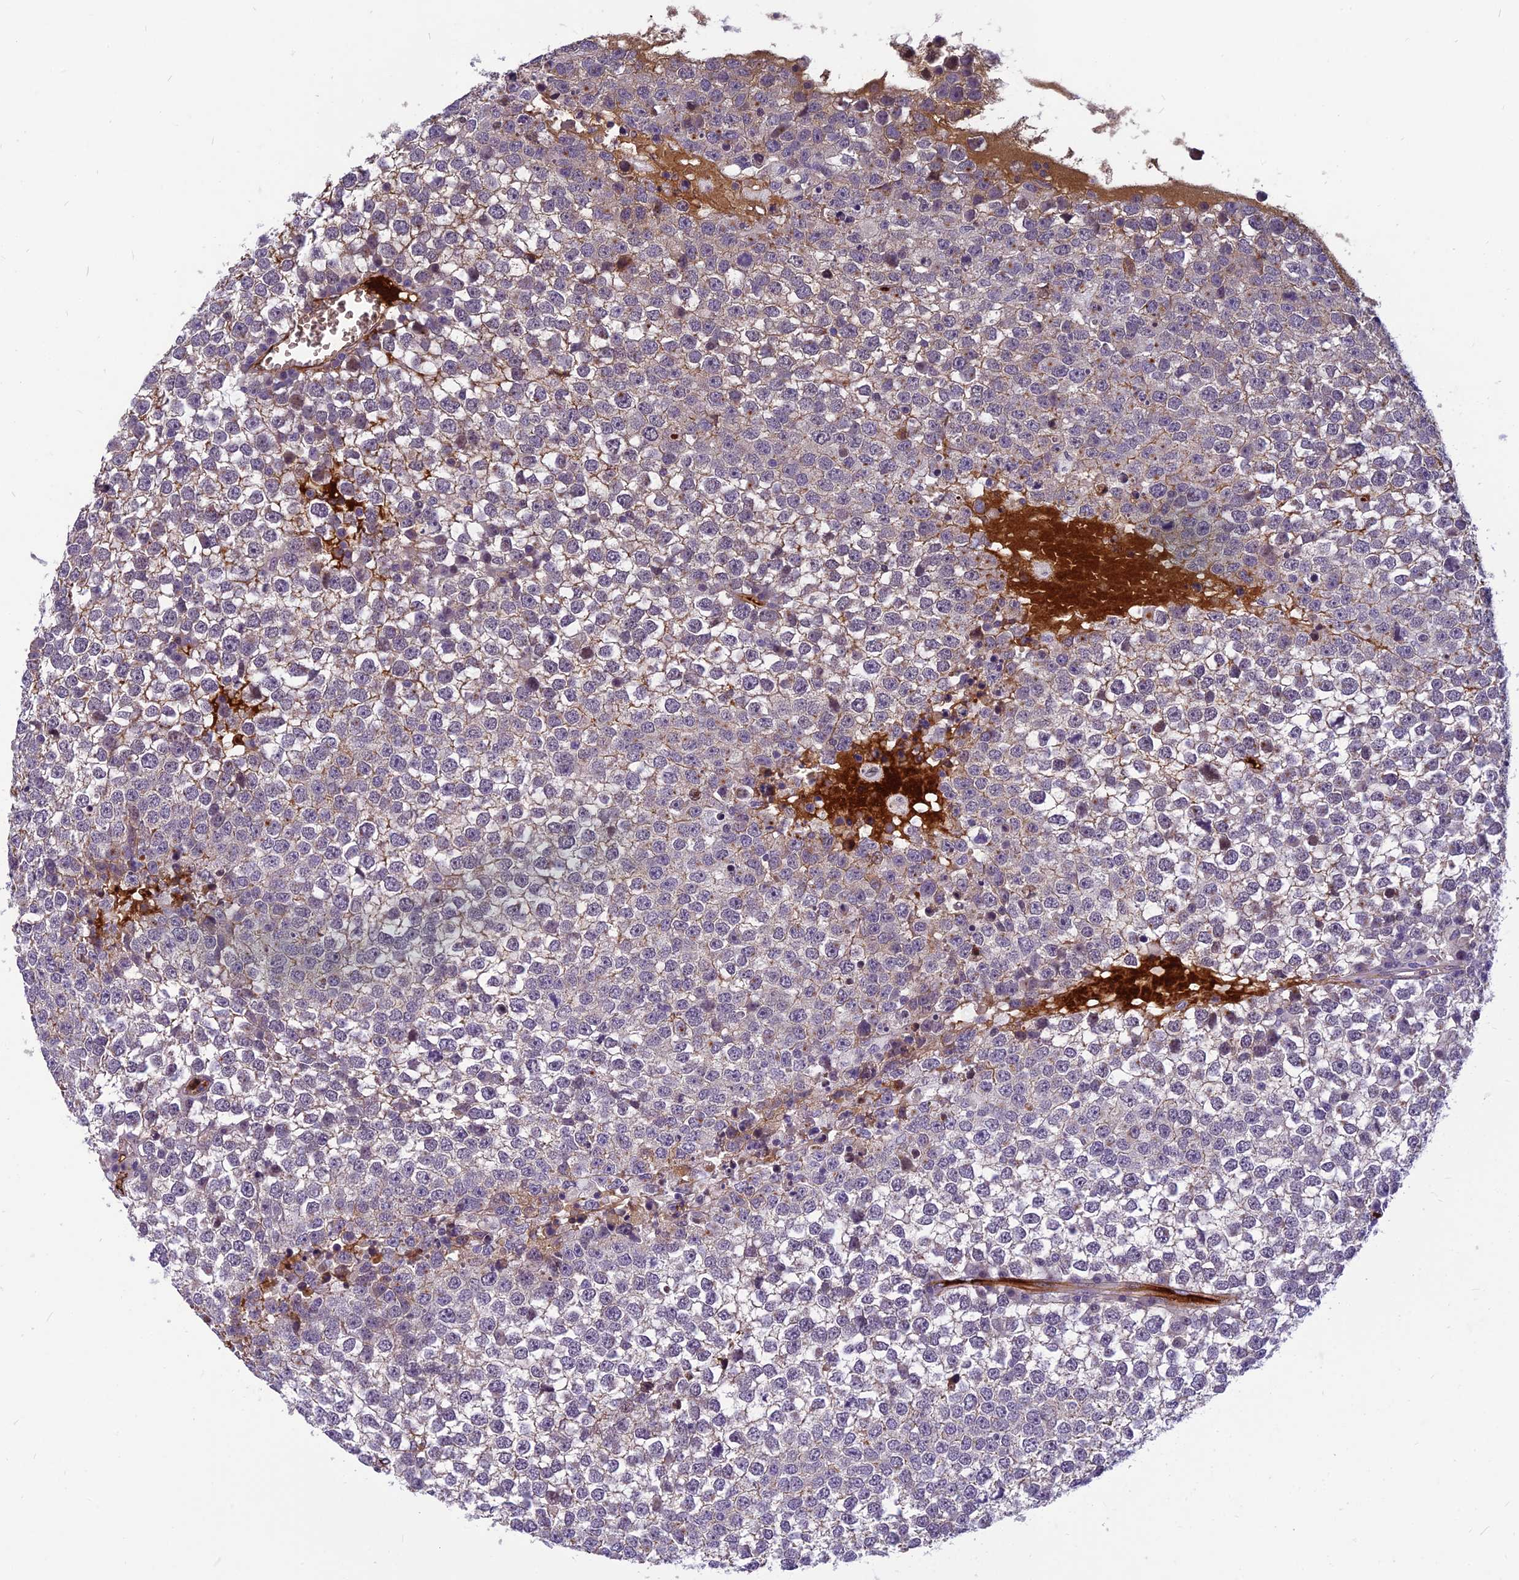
{"staining": {"intensity": "negative", "quantity": "none", "location": "none"}, "tissue": "testis cancer", "cell_type": "Tumor cells", "image_type": "cancer", "snomed": [{"axis": "morphology", "description": "Seminoma, NOS"}, {"axis": "topography", "description": "Testis"}], "caption": "This is a micrograph of IHC staining of testis cancer, which shows no positivity in tumor cells. (Immunohistochemistry (ihc), brightfield microscopy, high magnification).", "gene": "CLEC11A", "patient": {"sex": "male", "age": 65}}